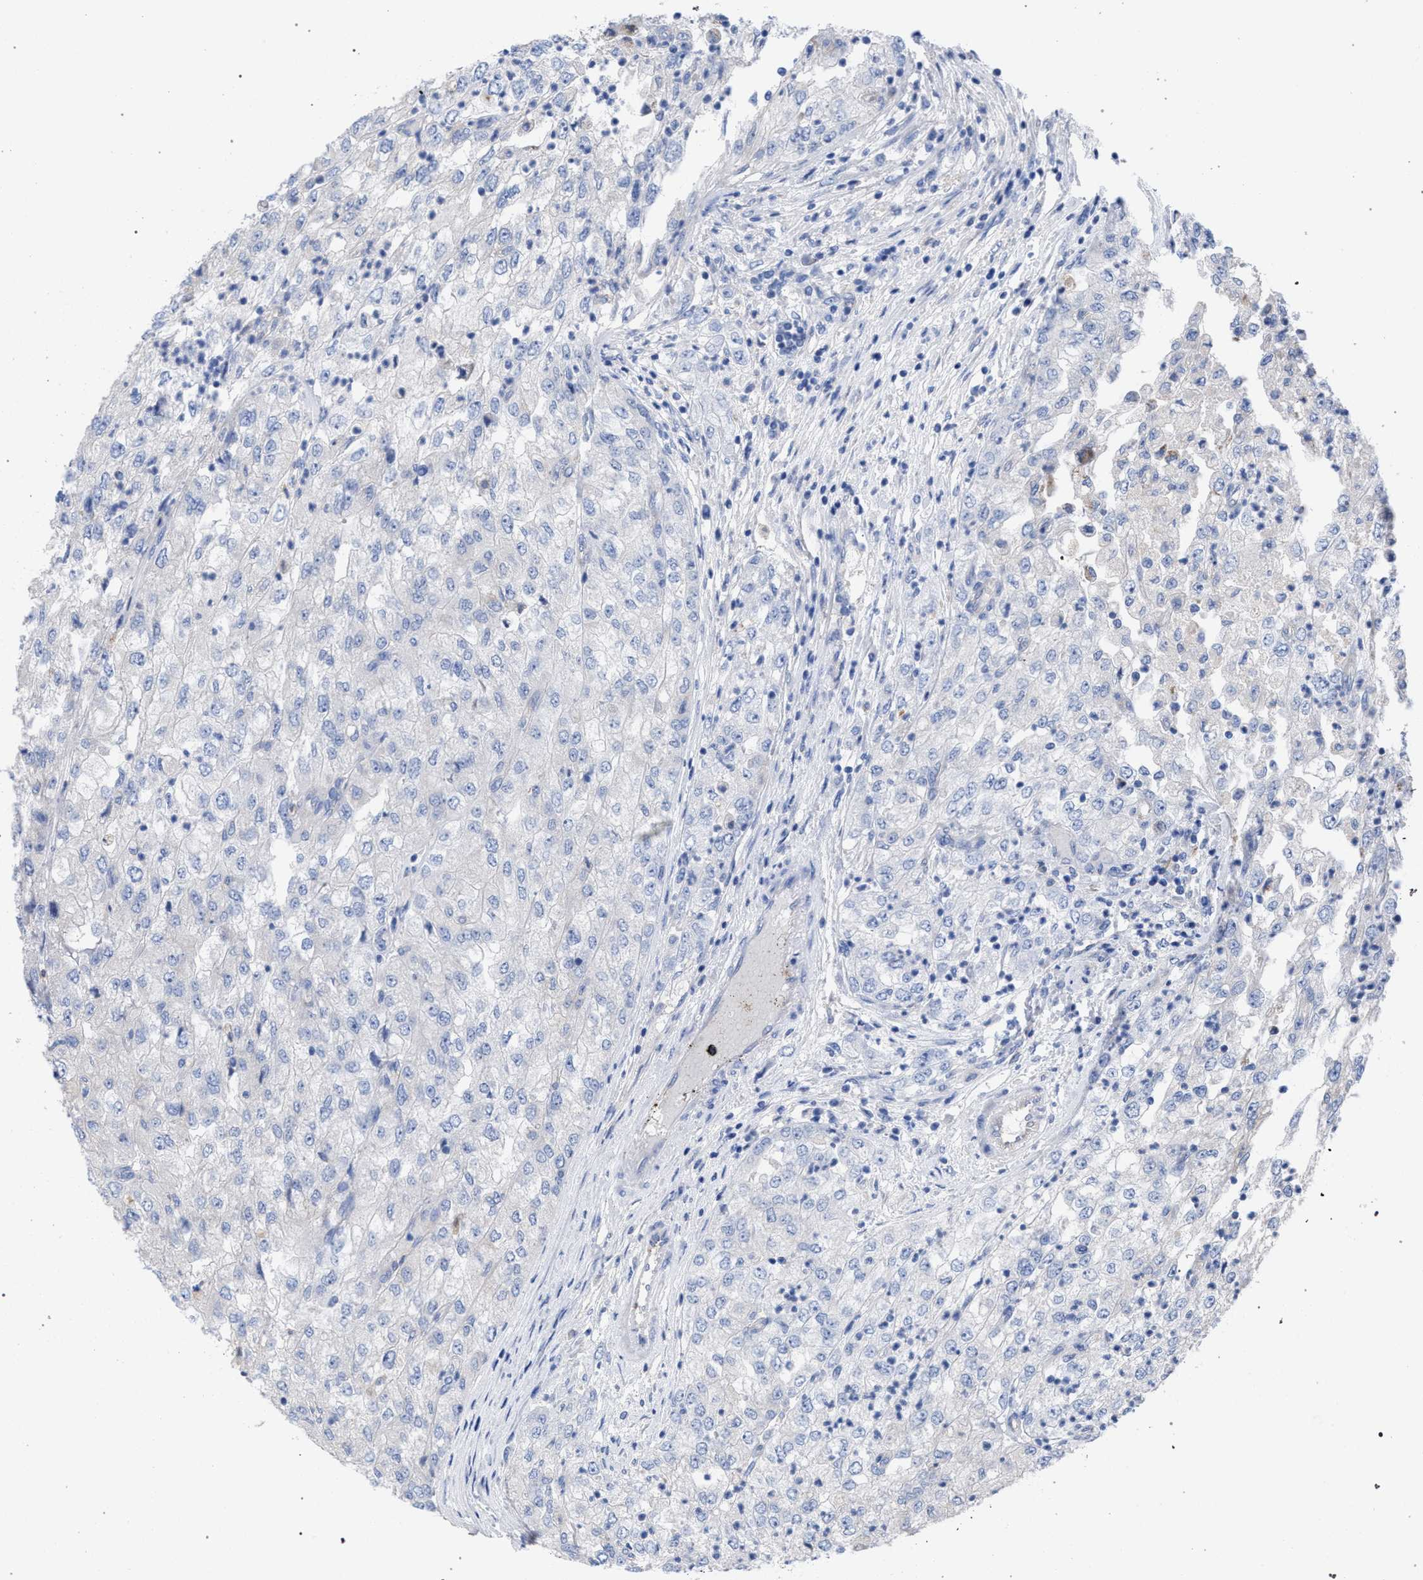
{"staining": {"intensity": "negative", "quantity": "none", "location": "none"}, "tissue": "renal cancer", "cell_type": "Tumor cells", "image_type": "cancer", "snomed": [{"axis": "morphology", "description": "Adenocarcinoma, NOS"}, {"axis": "topography", "description": "Kidney"}], "caption": "IHC photomicrograph of human renal cancer (adenocarcinoma) stained for a protein (brown), which demonstrates no expression in tumor cells.", "gene": "GMPR", "patient": {"sex": "female", "age": 54}}